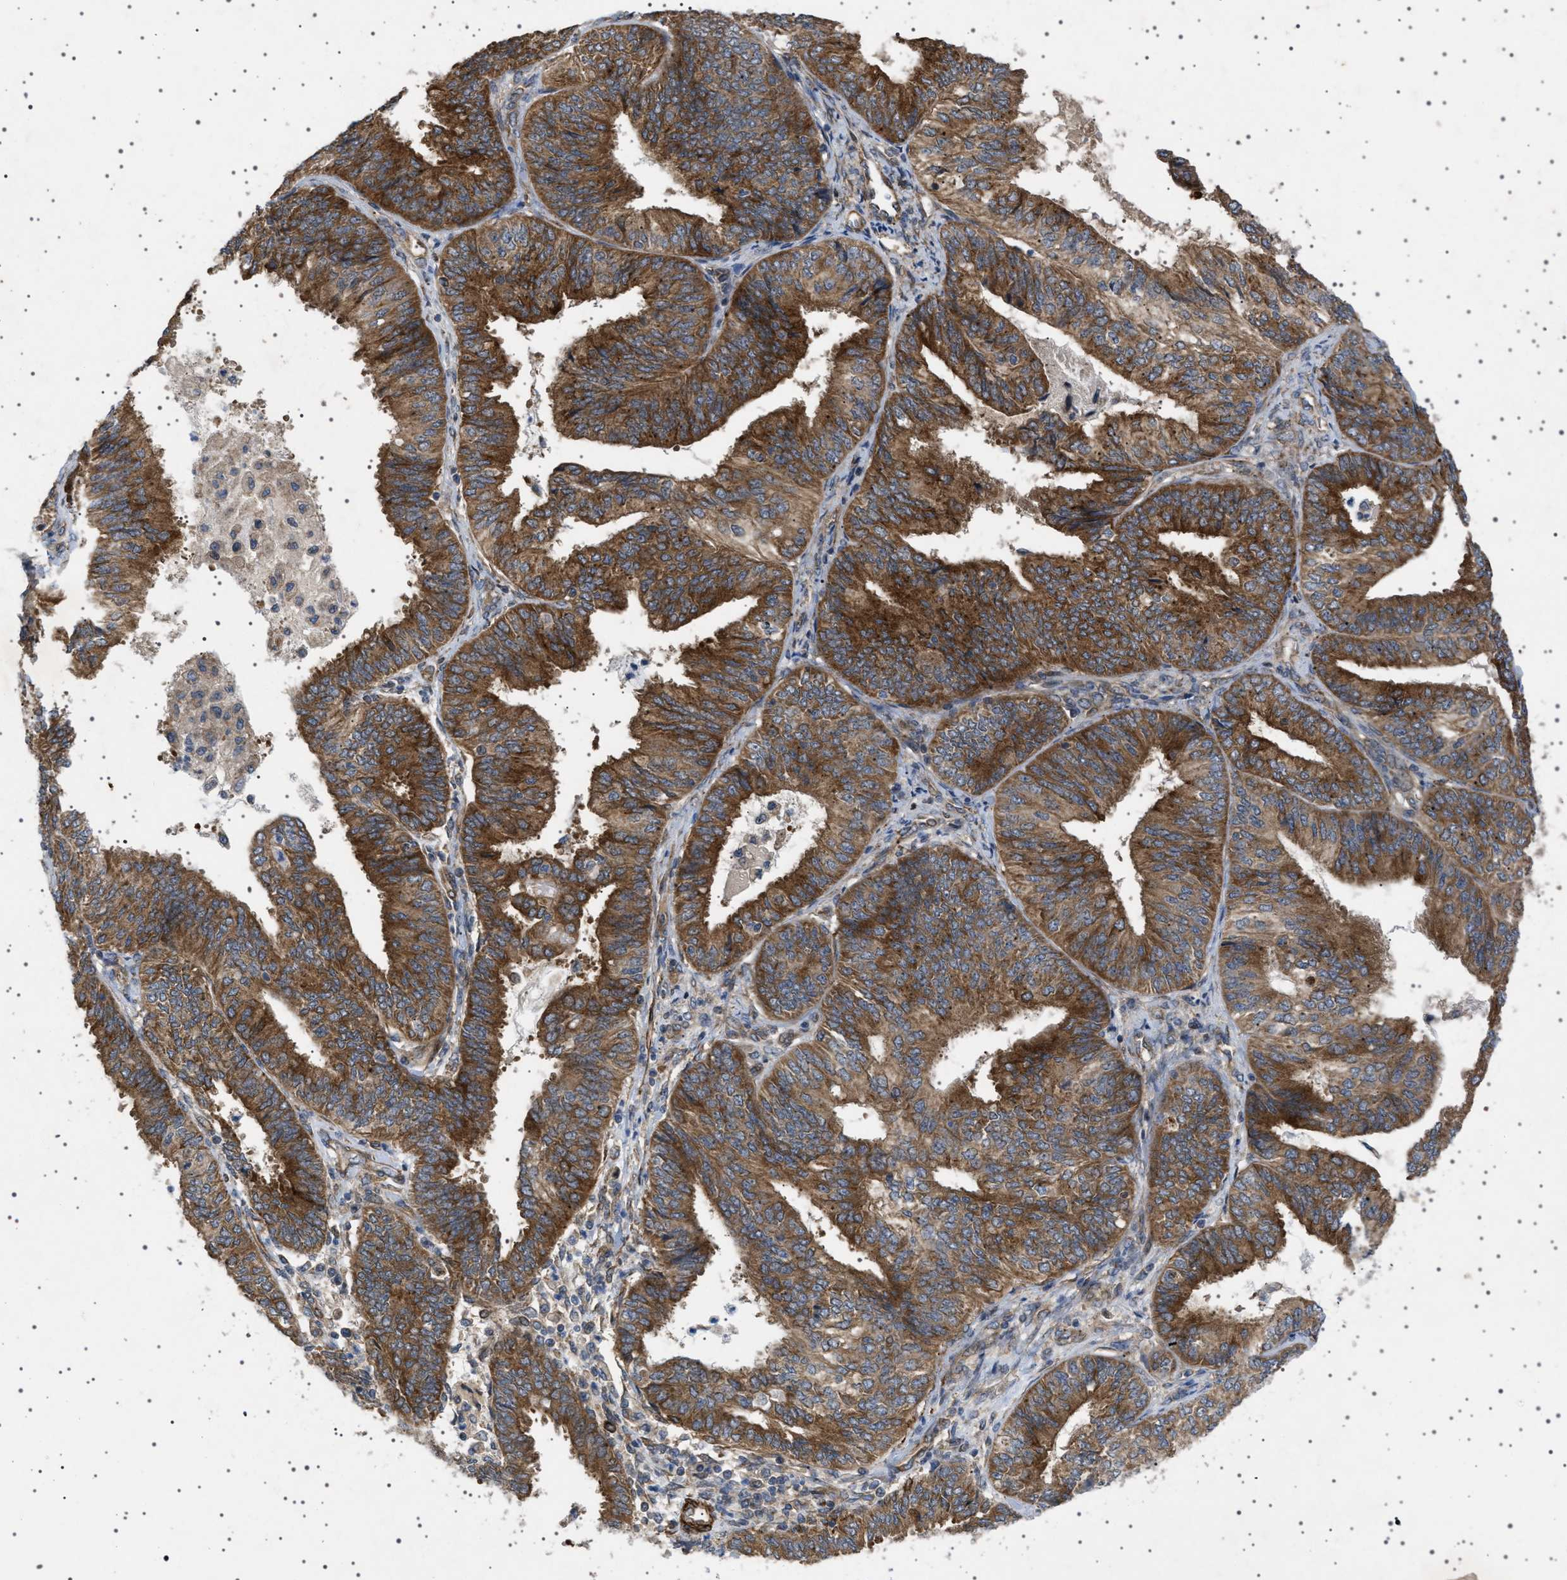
{"staining": {"intensity": "strong", "quantity": ">75%", "location": "cytoplasmic/membranous"}, "tissue": "endometrial cancer", "cell_type": "Tumor cells", "image_type": "cancer", "snomed": [{"axis": "morphology", "description": "Adenocarcinoma, NOS"}, {"axis": "topography", "description": "Endometrium"}], "caption": "Immunohistochemical staining of human adenocarcinoma (endometrial) demonstrates high levels of strong cytoplasmic/membranous positivity in about >75% of tumor cells.", "gene": "CCDC186", "patient": {"sex": "female", "age": 58}}